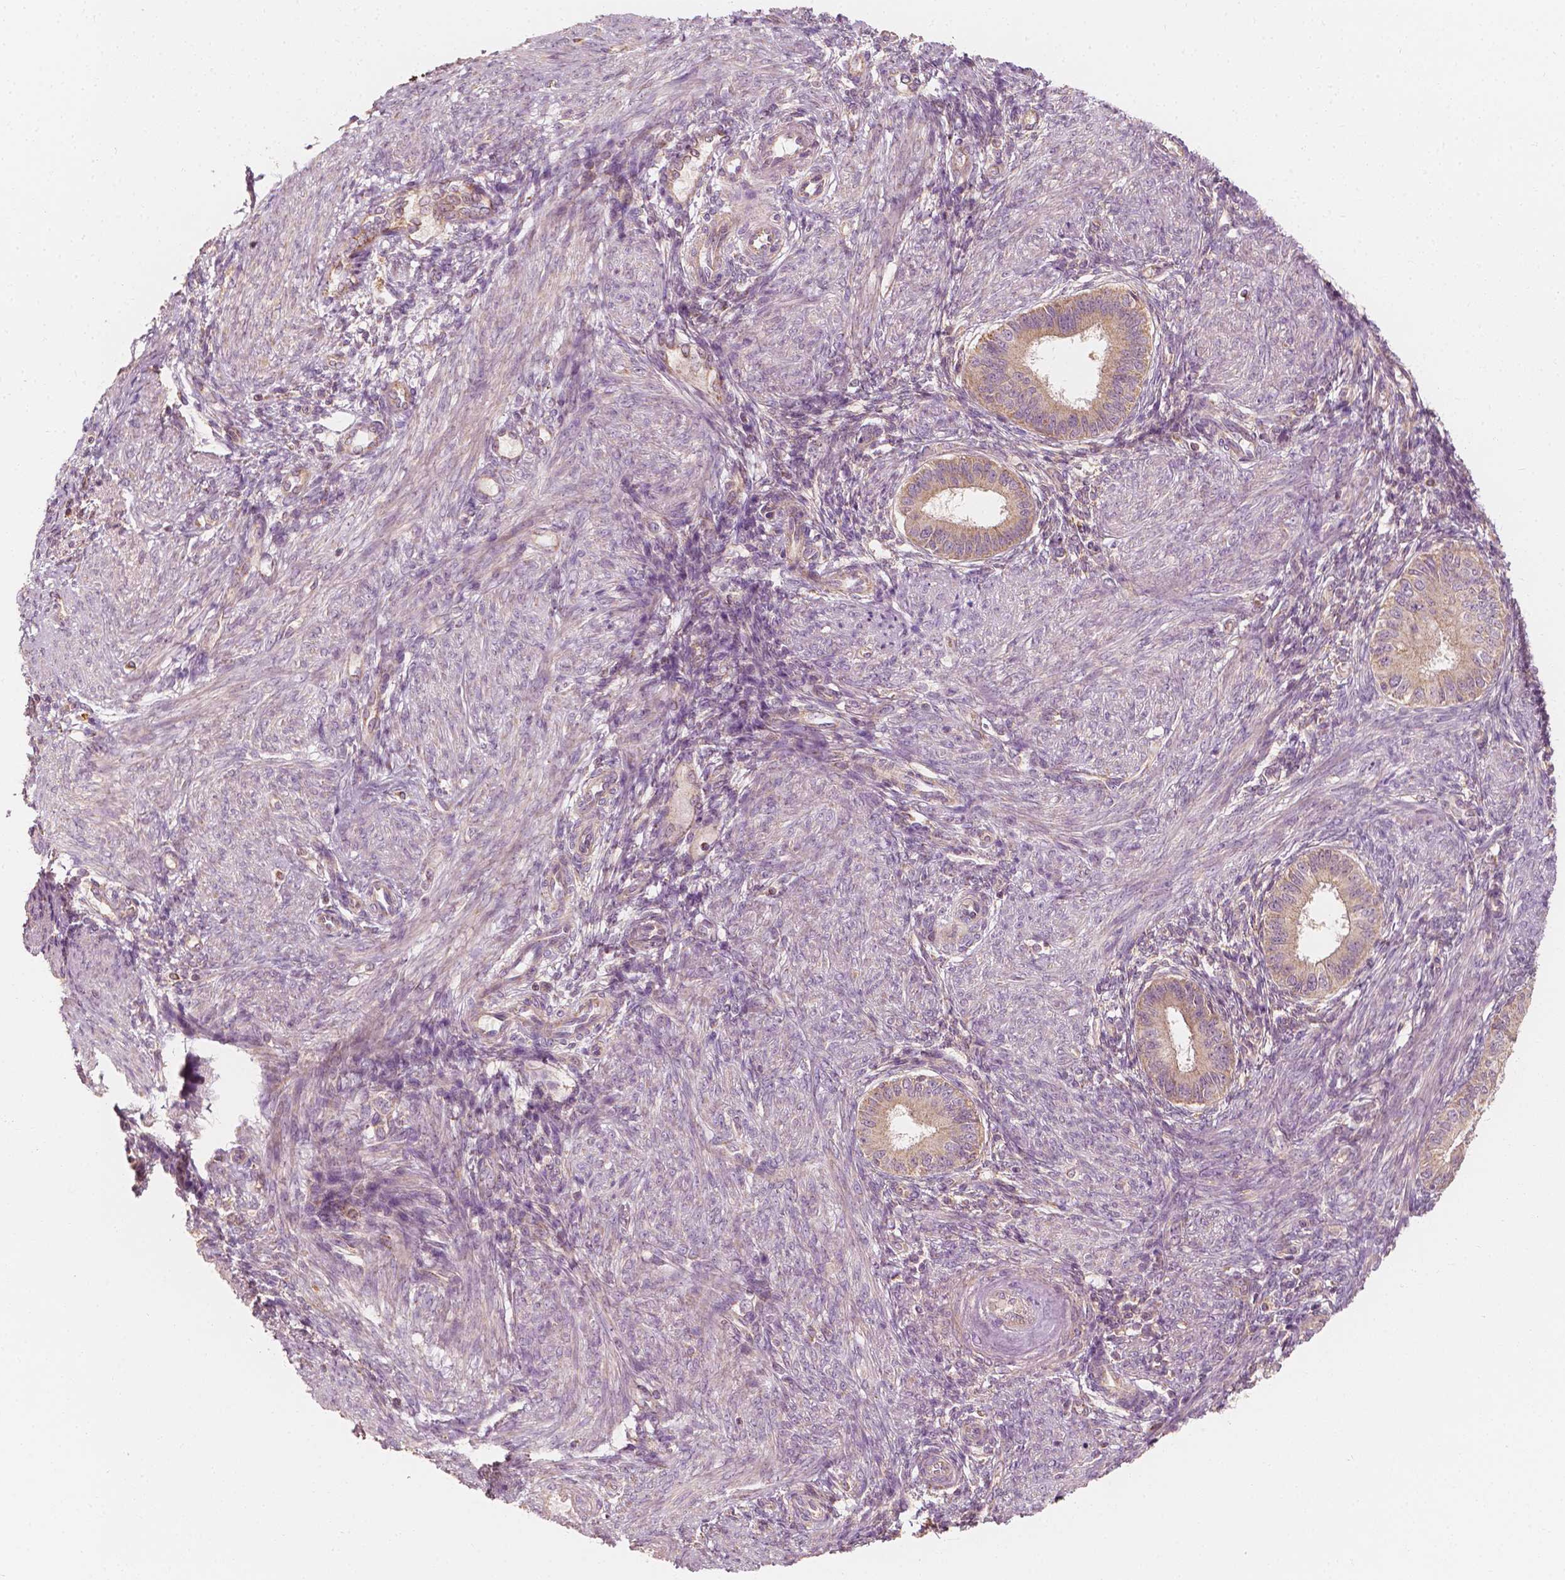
{"staining": {"intensity": "negative", "quantity": "none", "location": "none"}, "tissue": "endometrium", "cell_type": "Cells in endometrial stroma", "image_type": "normal", "snomed": [{"axis": "morphology", "description": "Normal tissue, NOS"}, {"axis": "topography", "description": "Endometrium"}], "caption": "This histopathology image is of unremarkable endometrium stained with immunohistochemistry to label a protein in brown with the nuclei are counter-stained blue. There is no staining in cells in endometrial stroma. Brightfield microscopy of immunohistochemistry stained with DAB (3,3'-diaminobenzidine) (brown) and hematoxylin (blue), captured at high magnification.", "gene": "SHPK", "patient": {"sex": "female", "age": 39}}